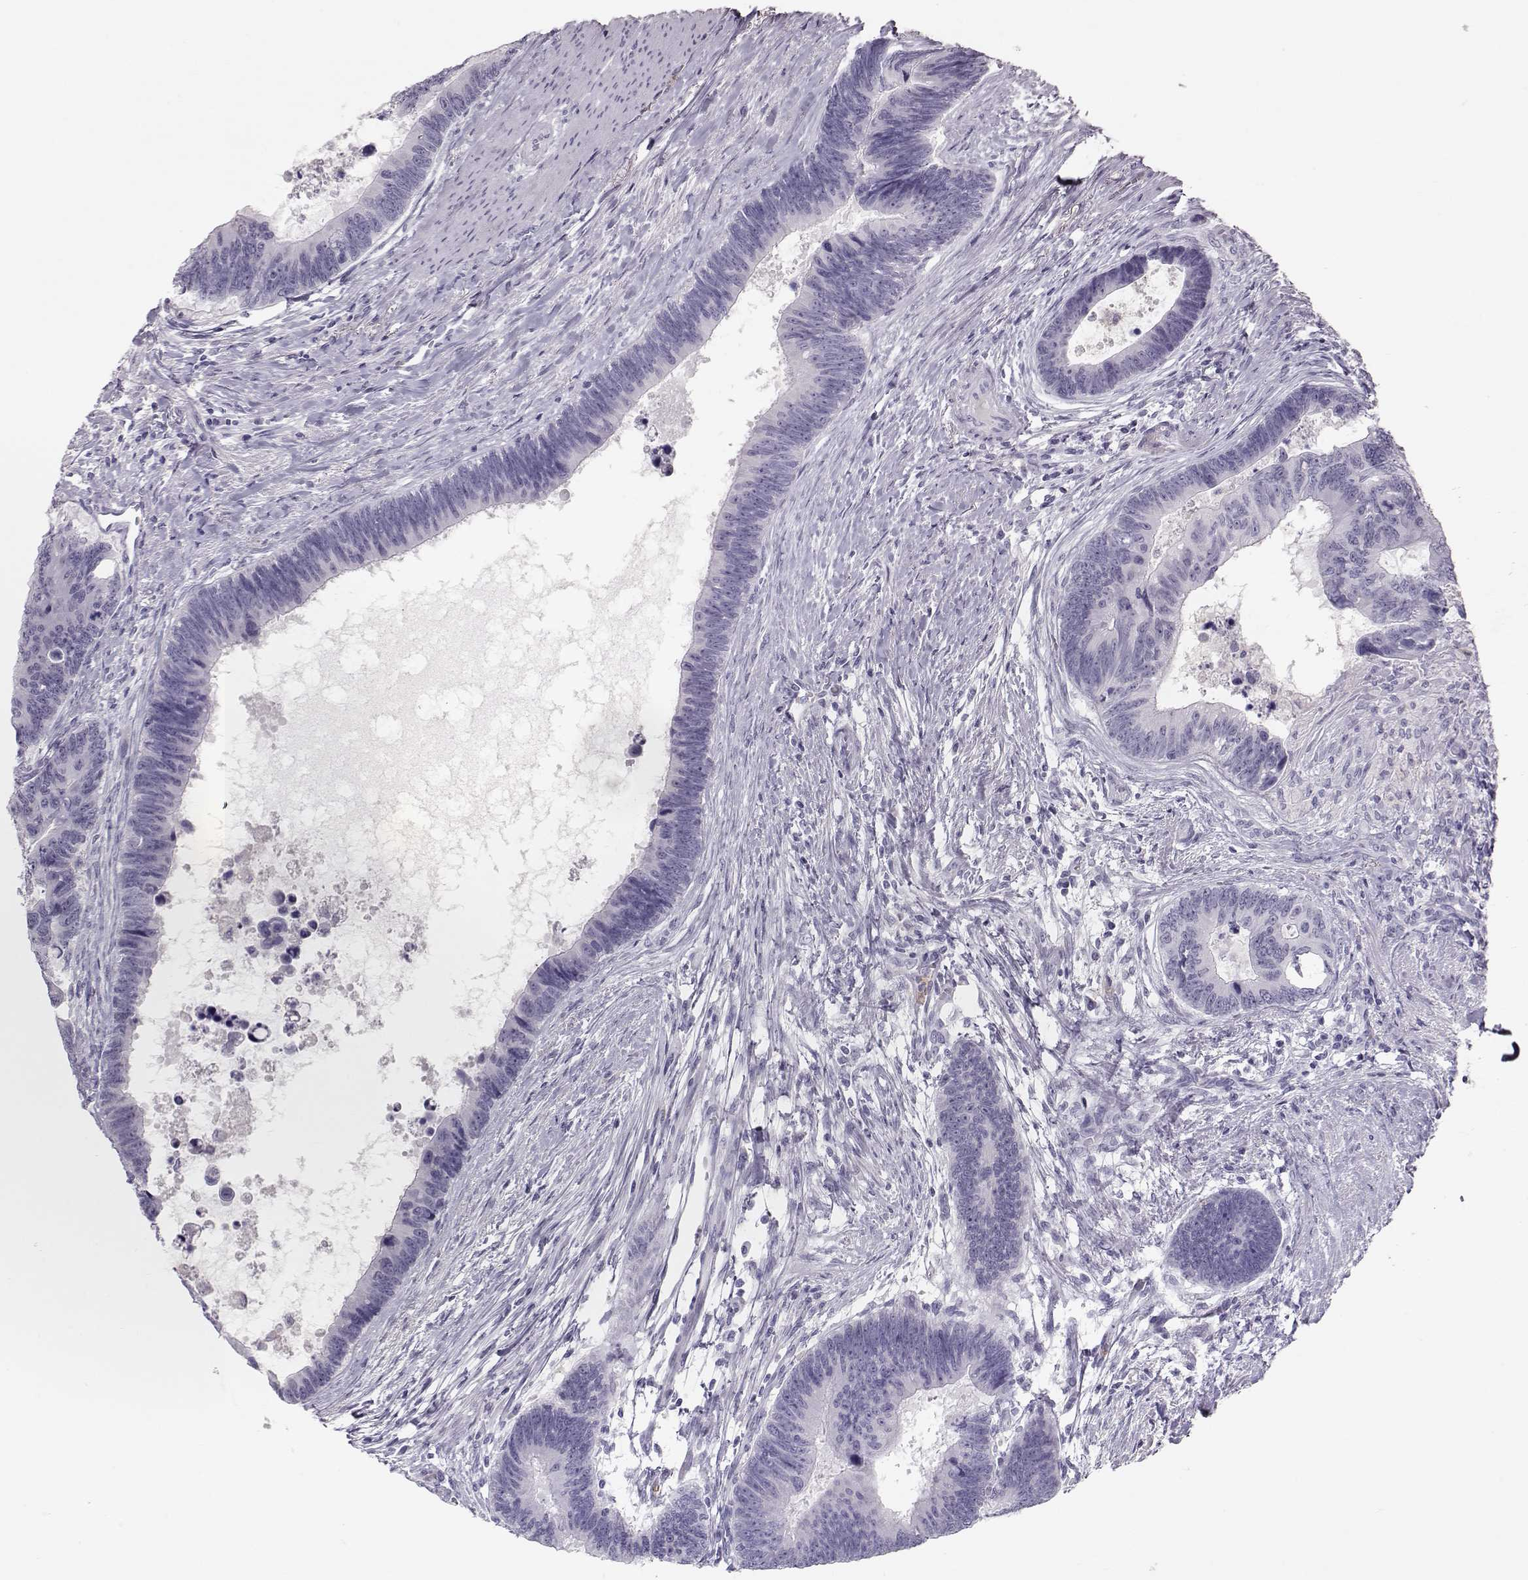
{"staining": {"intensity": "negative", "quantity": "none", "location": "none"}, "tissue": "colorectal cancer", "cell_type": "Tumor cells", "image_type": "cancer", "snomed": [{"axis": "morphology", "description": "Adenocarcinoma, NOS"}, {"axis": "topography", "description": "Colon"}], "caption": "This is an immunohistochemistry (IHC) image of colorectal adenocarcinoma. There is no positivity in tumor cells.", "gene": "MIP", "patient": {"sex": "female", "age": 77}}